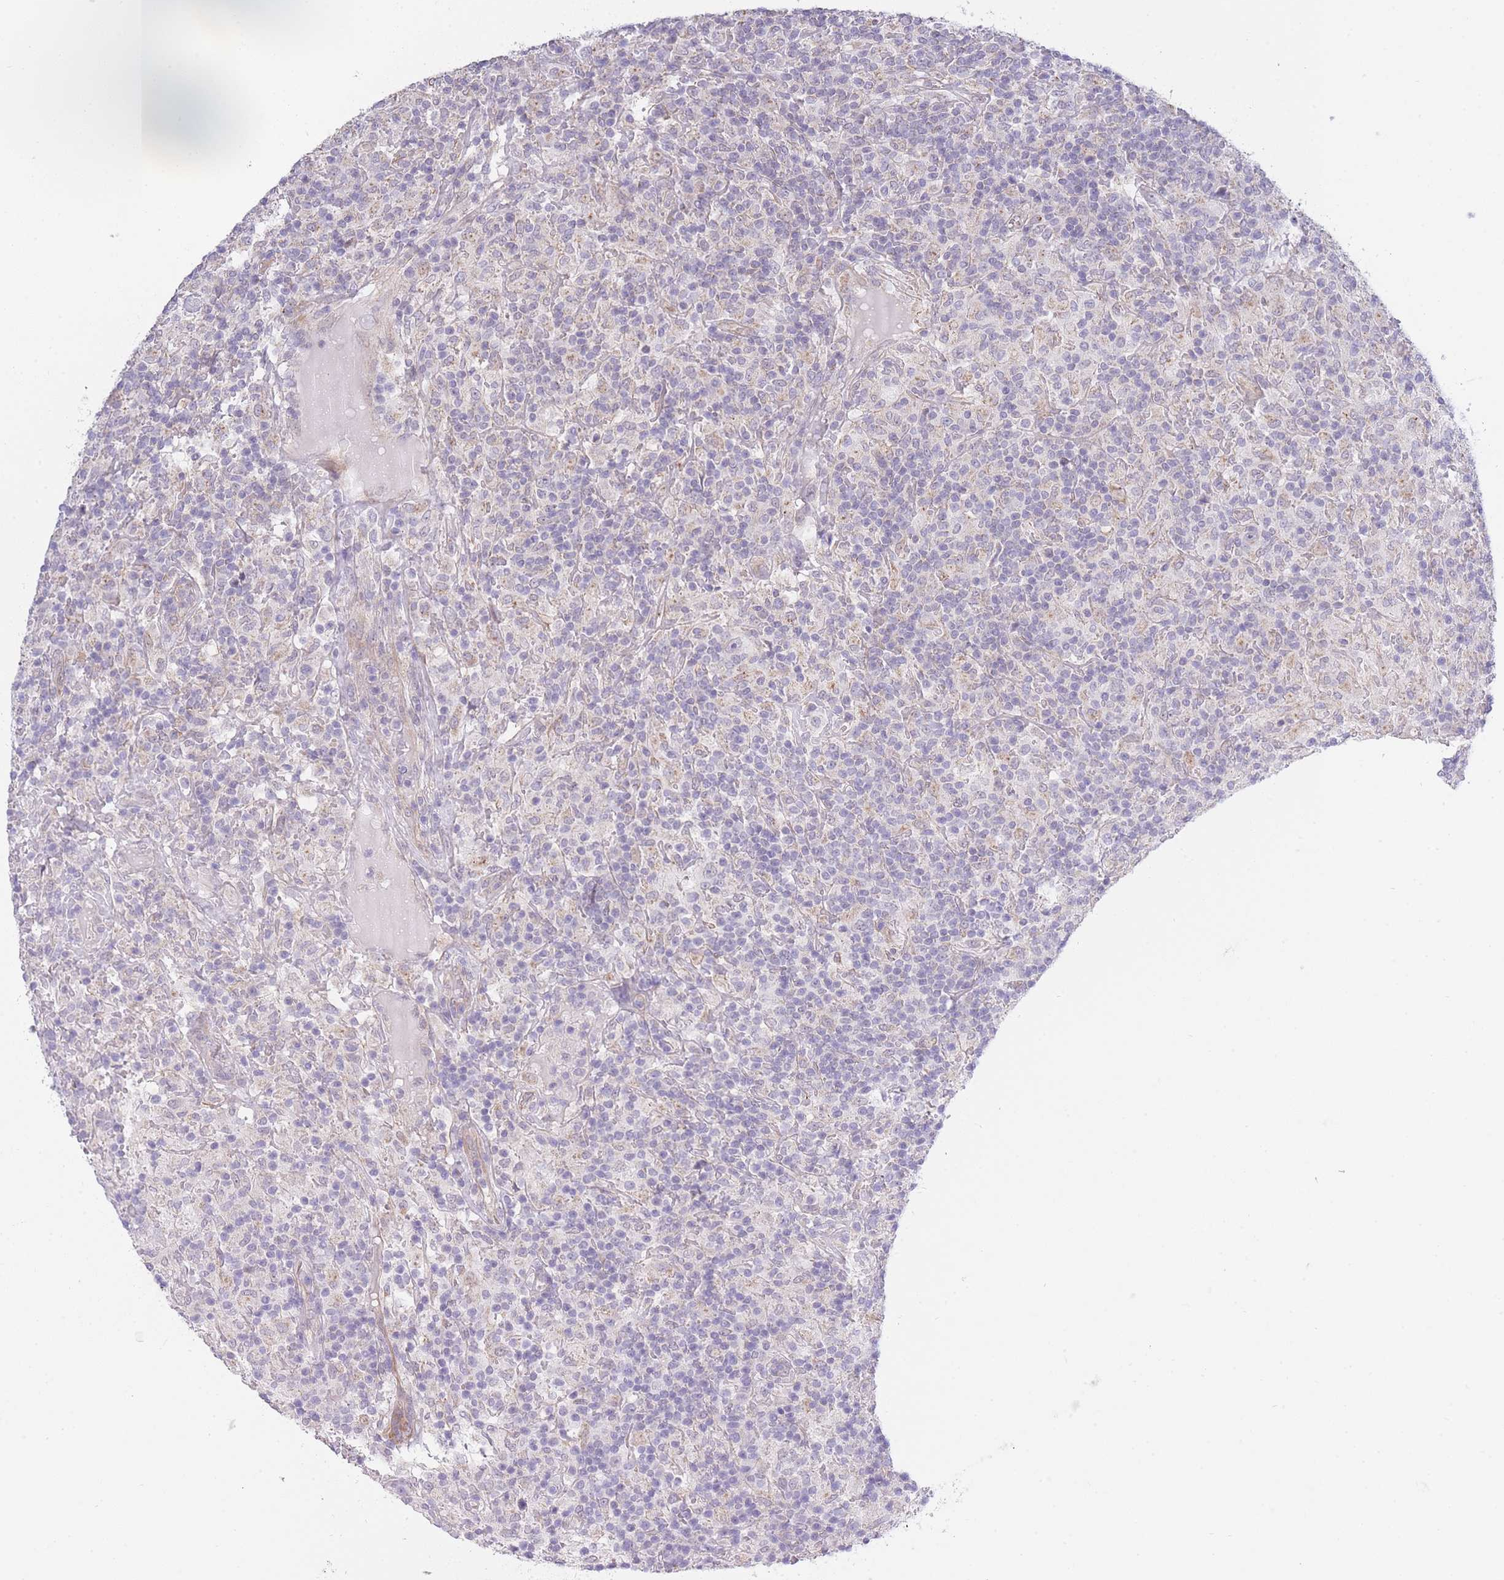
{"staining": {"intensity": "negative", "quantity": "none", "location": "none"}, "tissue": "lymphoma", "cell_type": "Tumor cells", "image_type": "cancer", "snomed": [{"axis": "morphology", "description": "Hodgkin's disease, NOS"}, {"axis": "topography", "description": "Lymph node"}], "caption": "Immunohistochemistry micrograph of neoplastic tissue: human lymphoma stained with DAB shows no significant protein positivity in tumor cells.", "gene": "CTBP1", "patient": {"sex": "male", "age": 70}}